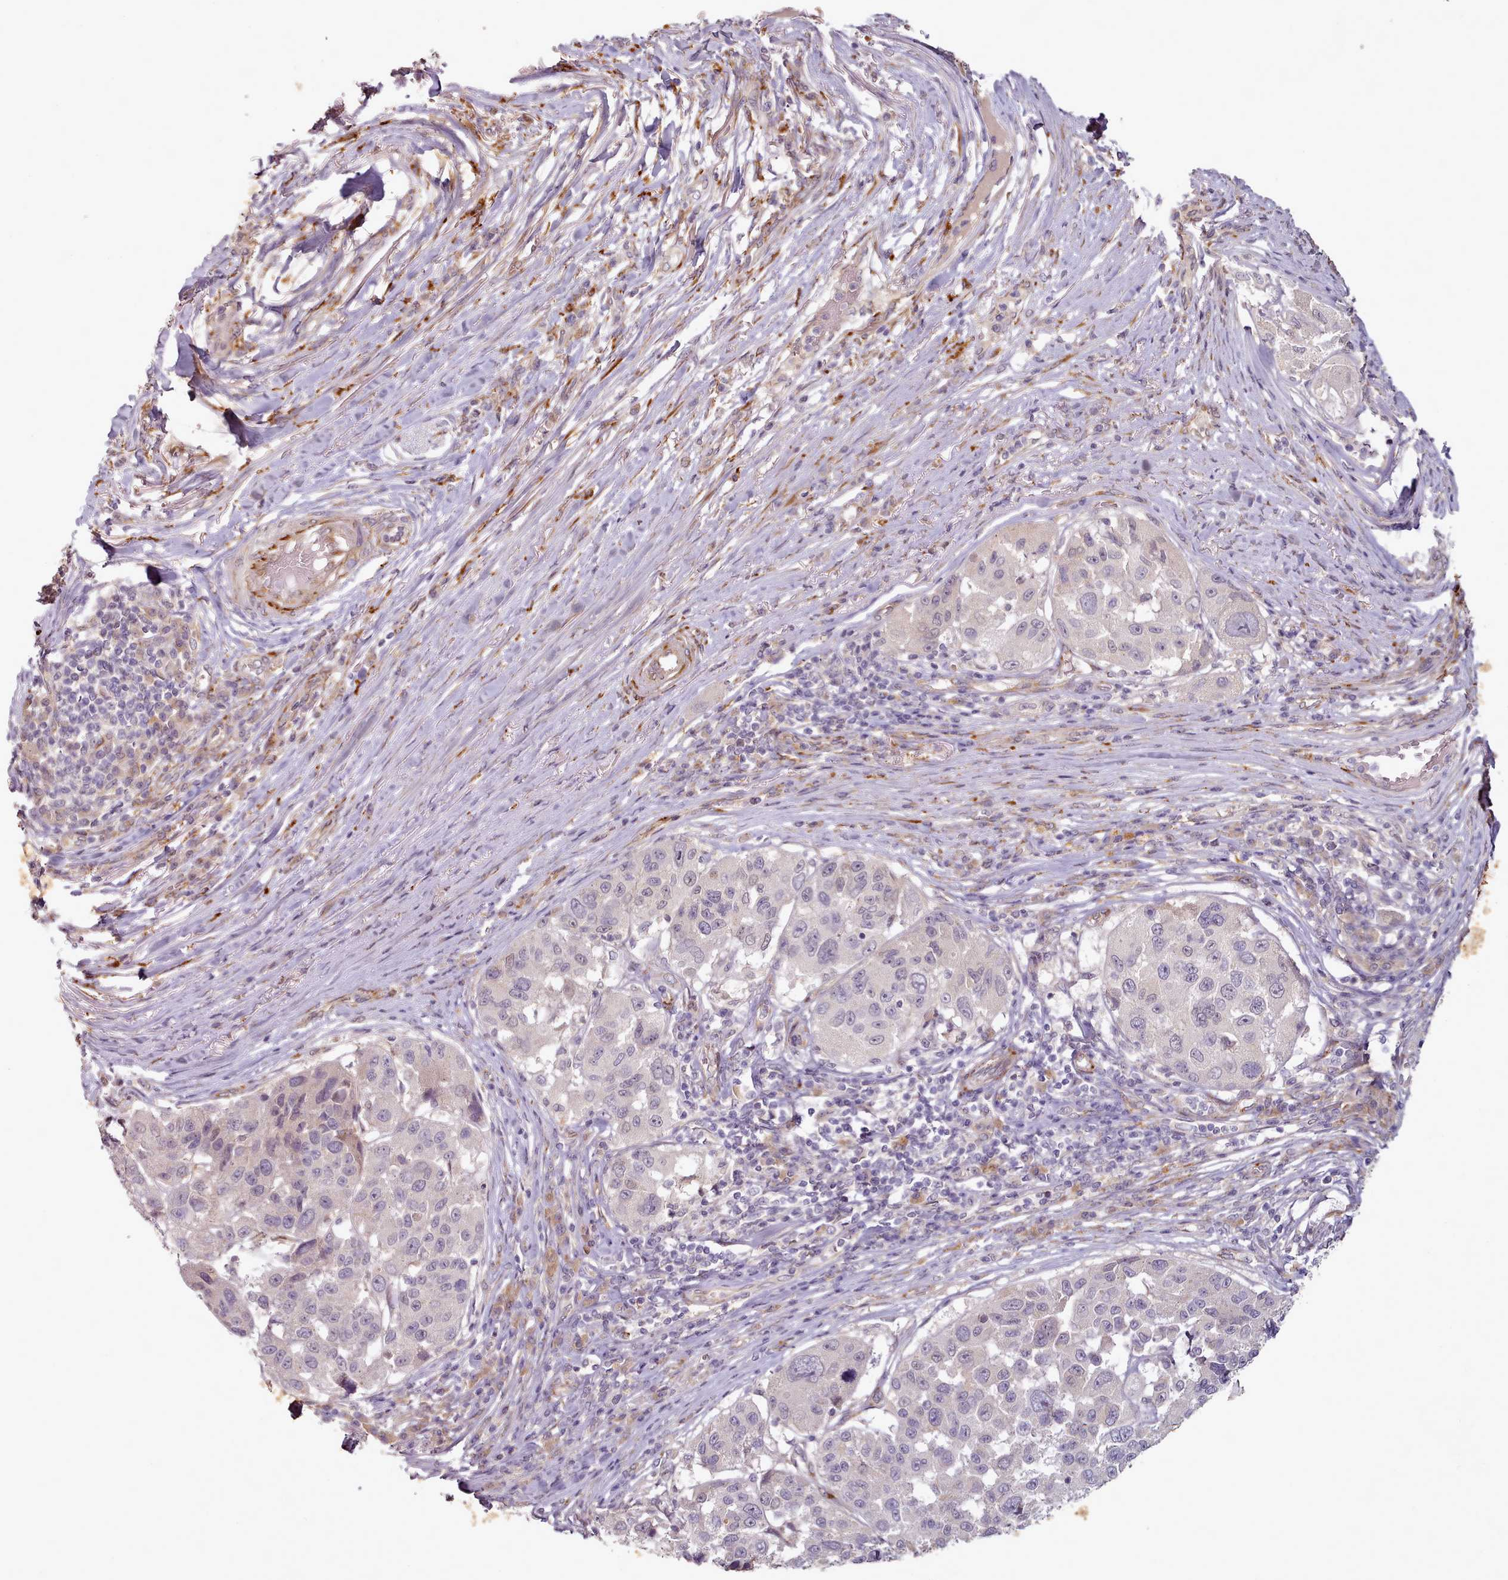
{"staining": {"intensity": "negative", "quantity": "none", "location": "none"}, "tissue": "melanoma", "cell_type": "Tumor cells", "image_type": "cancer", "snomed": [{"axis": "morphology", "description": "Malignant melanoma, NOS"}, {"axis": "topography", "description": "Skin"}], "caption": "This image is of malignant melanoma stained with immunohistochemistry to label a protein in brown with the nuclei are counter-stained blue. There is no staining in tumor cells.", "gene": "C1QTNF5", "patient": {"sex": "female", "age": 66}}